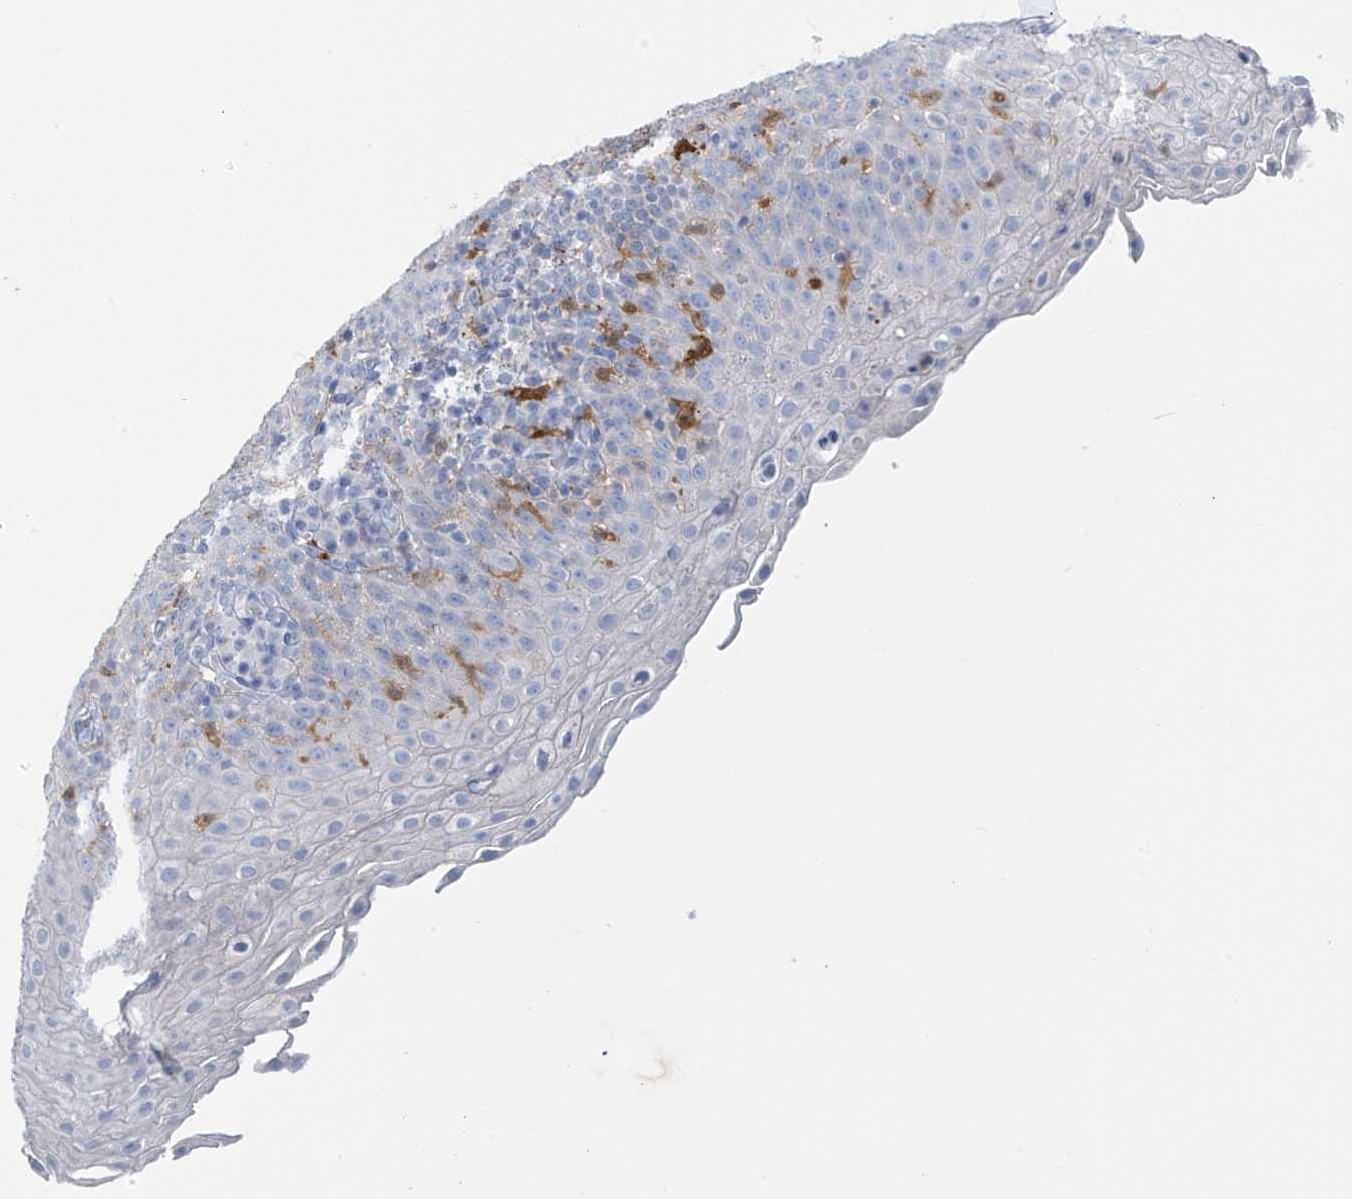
{"staining": {"intensity": "strong", "quantity": "<25%", "location": "cytoplasmic/membranous"}, "tissue": "tonsil", "cell_type": "Germinal center cells", "image_type": "normal", "snomed": [{"axis": "morphology", "description": "Normal tissue, NOS"}, {"axis": "topography", "description": "Tonsil"}], "caption": "The image exhibits immunohistochemical staining of unremarkable tonsil. There is strong cytoplasmic/membranous staining is seen in approximately <25% of germinal center cells. Using DAB (brown) and hematoxylin (blue) stains, captured at high magnification using brightfield microscopy.", "gene": "TRMT2B", "patient": {"sex": "female", "age": 19}}